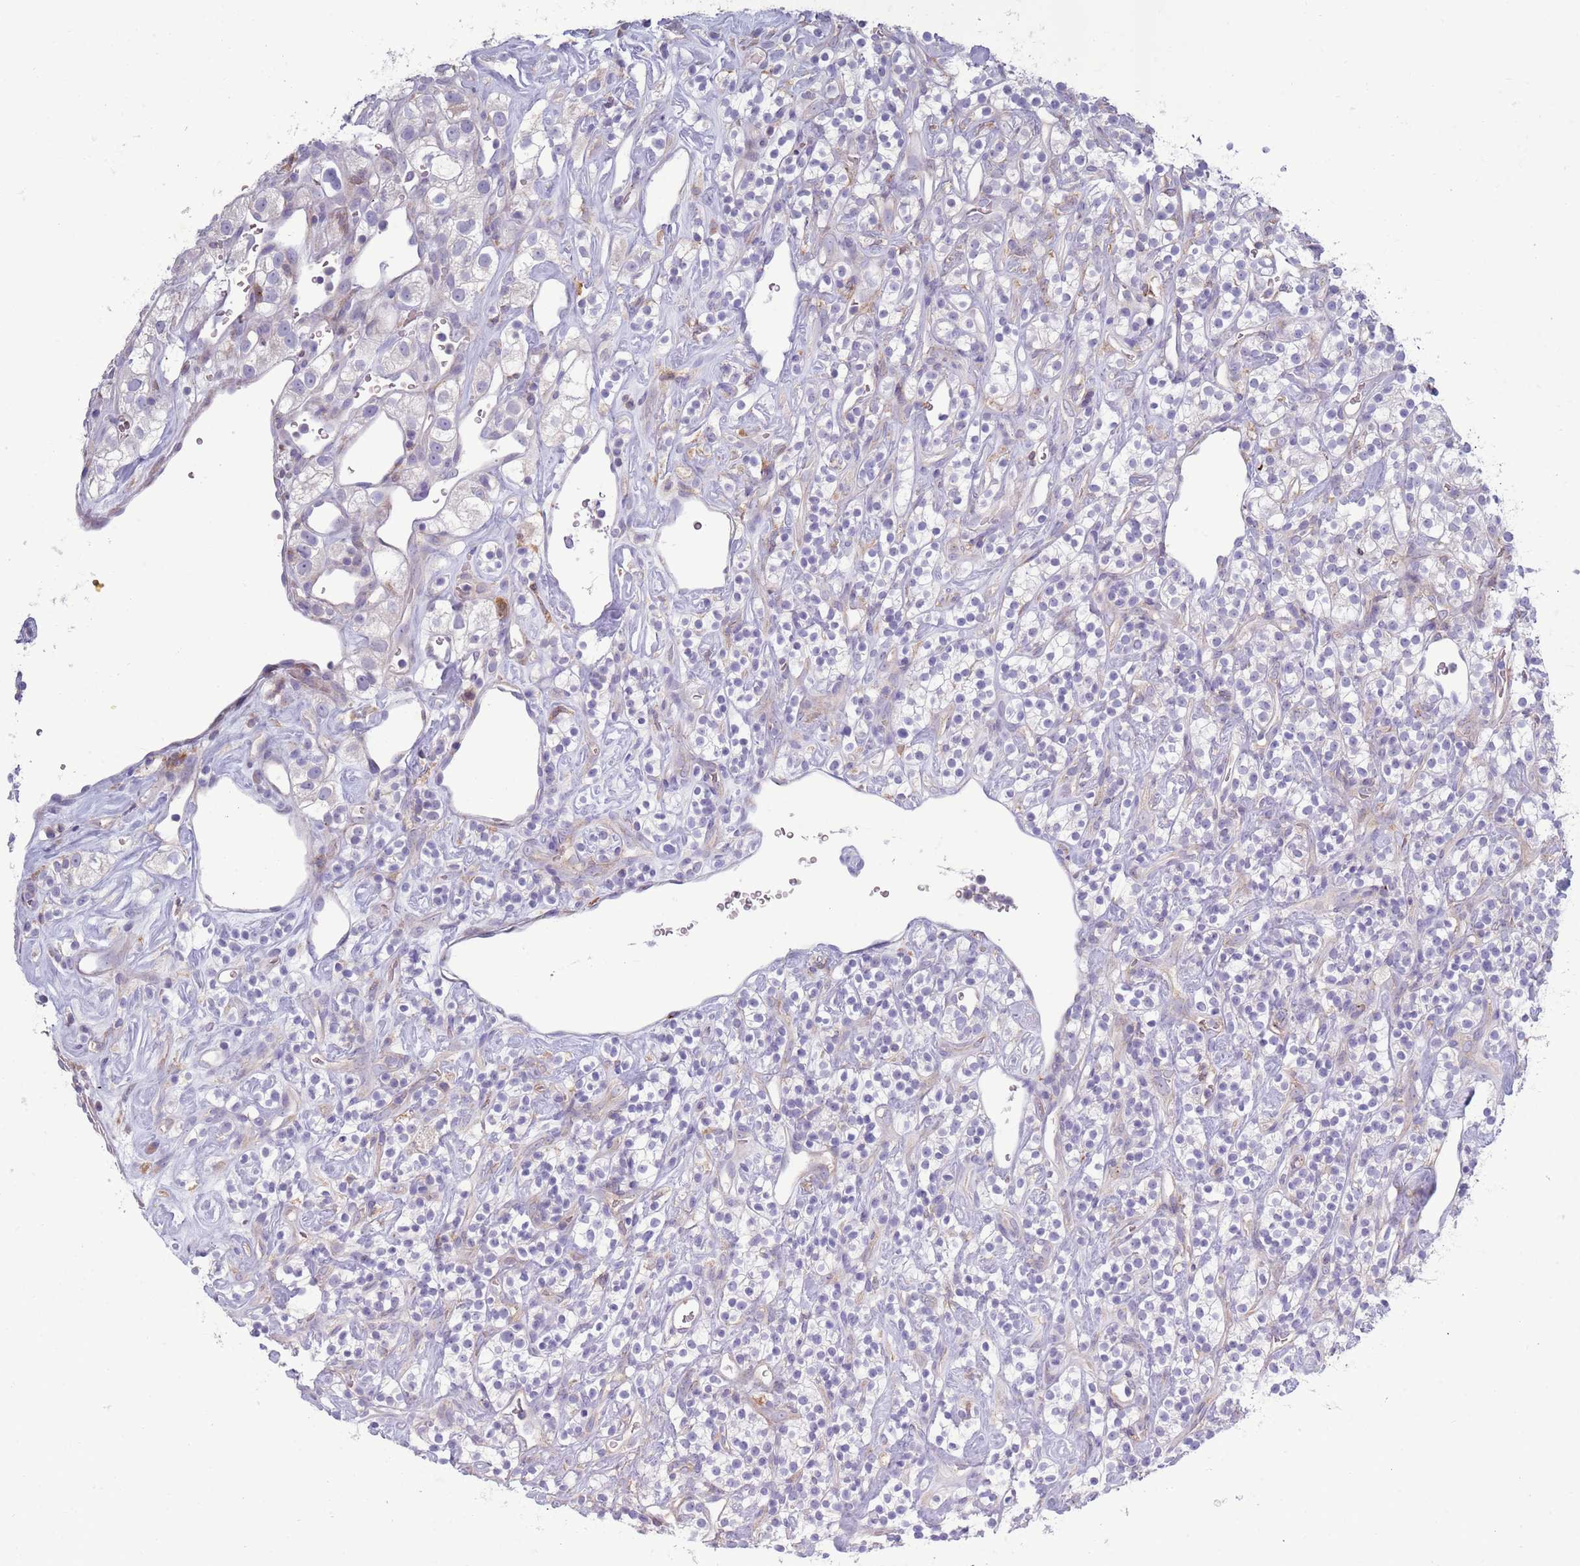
{"staining": {"intensity": "negative", "quantity": "none", "location": "none"}, "tissue": "renal cancer", "cell_type": "Tumor cells", "image_type": "cancer", "snomed": [{"axis": "morphology", "description": "Adenocarcinoma, NOS"}, {"axis": "topography", "description": "Kidney"}], "caption": "An image of adenocarcinoma (renal) stained for a protein demonstrates no brown staining in tumor cells.", "gene": "ACSBG1", "patient": {"sex": "male", "age": 77}}